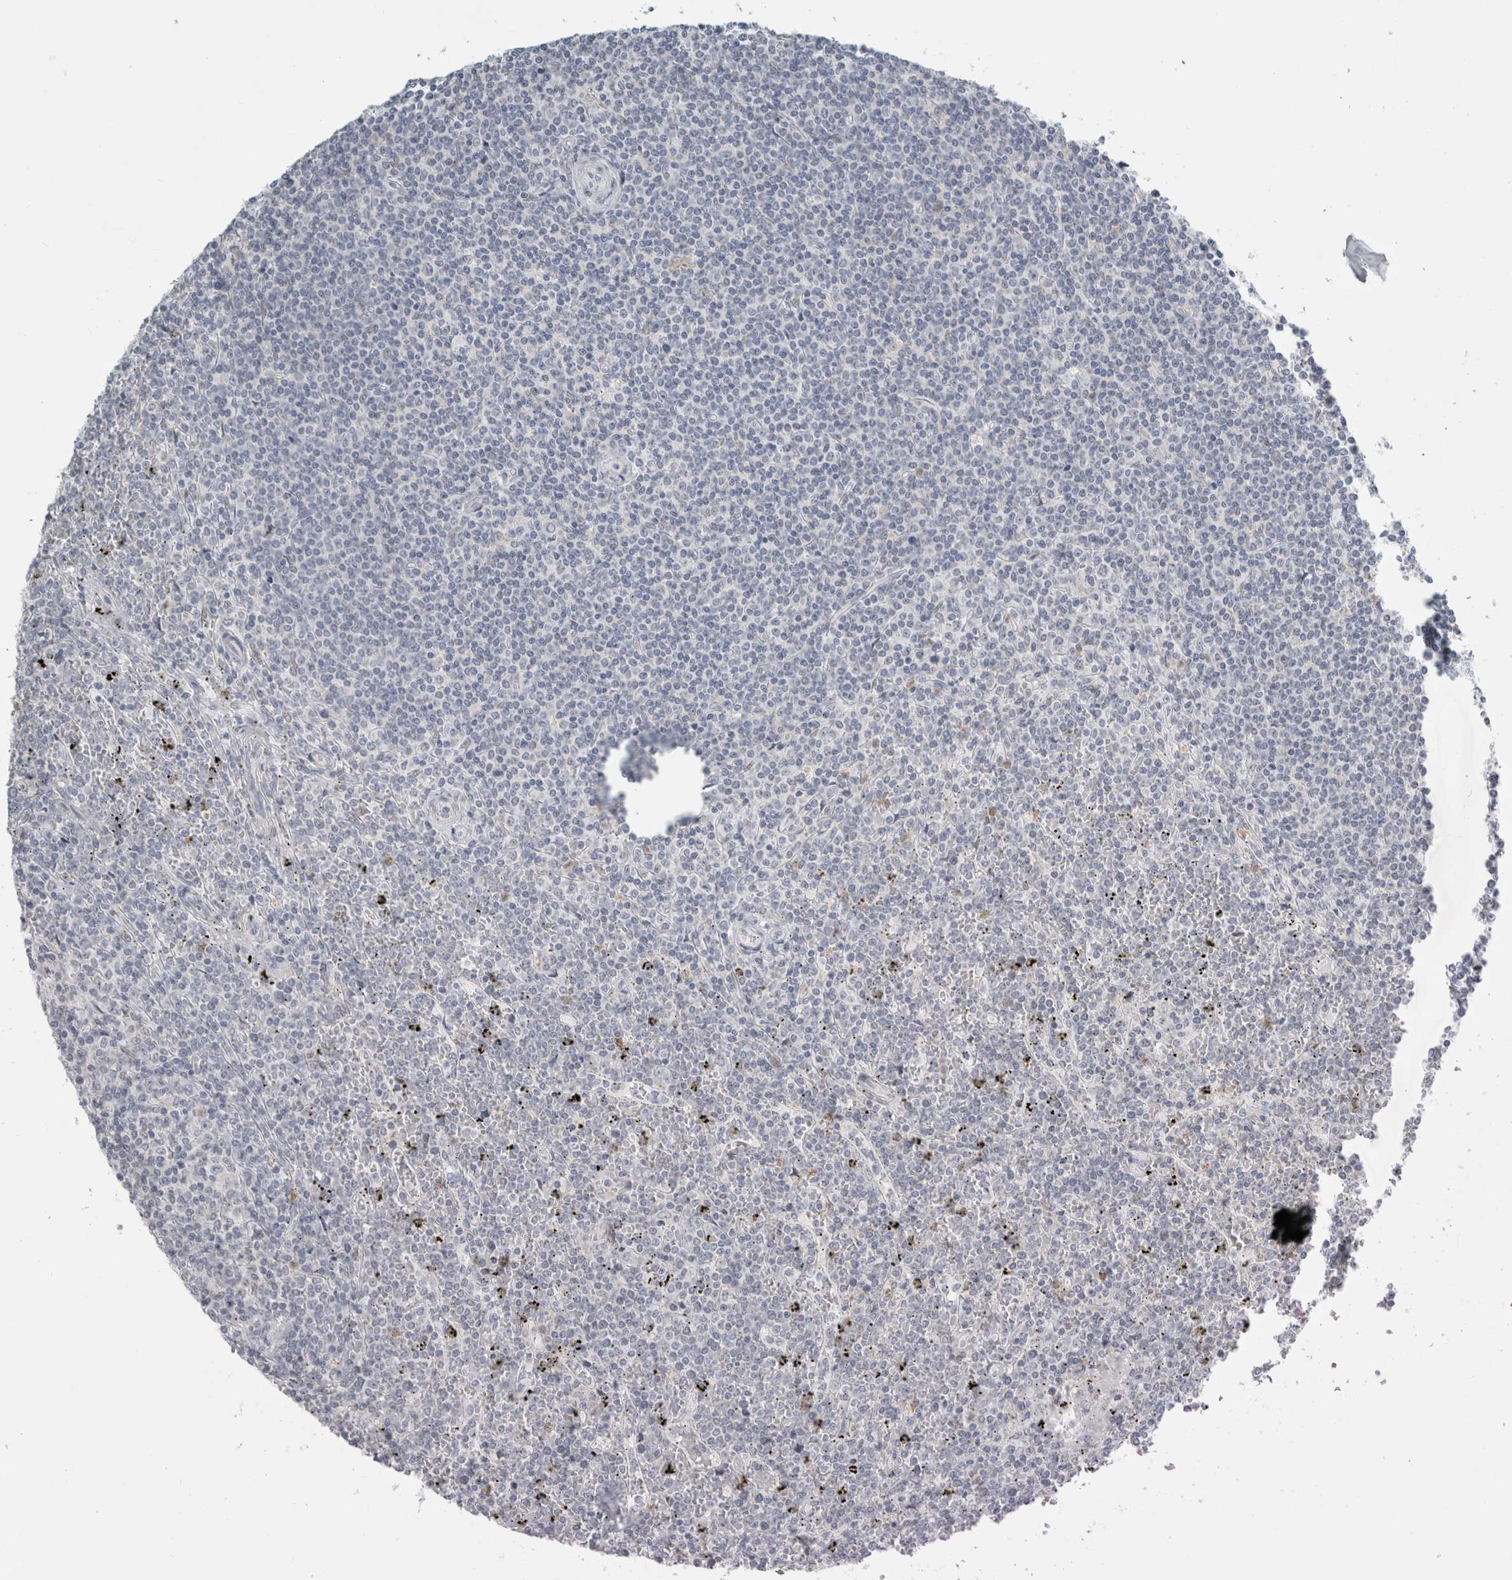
{"staining": {"intensity": "negative", "quantity": "none", "location": "none"}, "tissue": "lymphoma", "cell_type": "Tumor cells", "image_type": "cancer", "snomed": [{"axis": "morphology", "description": "Malignant lymphoma, non-Hodgkin's type, Low grade"}, {"axis": "topography", "description": "Spleen"}], "caption": "Protein analysis of lymphoma demonstrates no significant expression in tumor cells.", "gene": "PLIN1", "patient": {"sex": "female", "age": 19}}